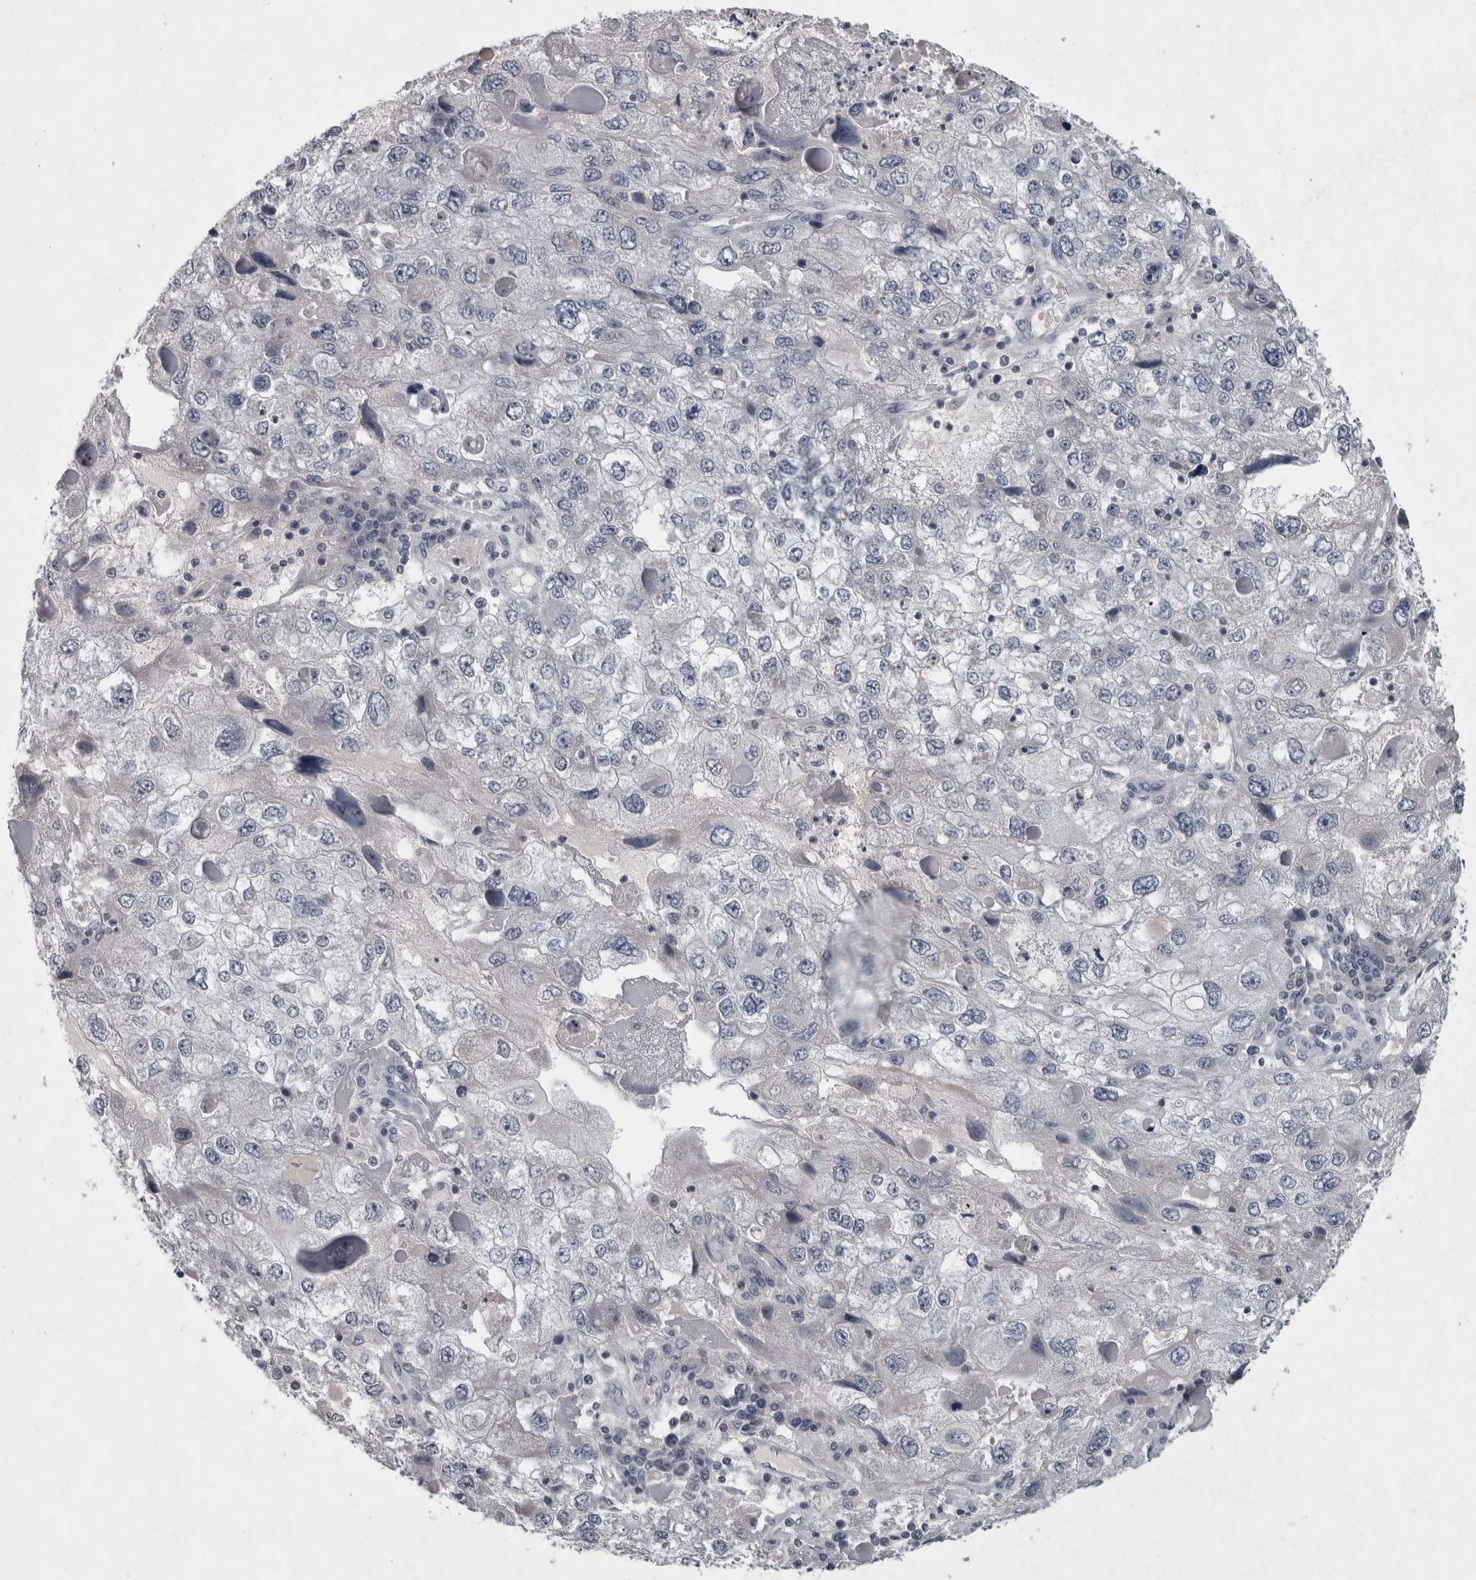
{"staining": {"intensity": "negative", "quantity": "none", "location": "none"}, "tissue": "endometrial cancer", "cell_type": "Tumor cells", "image_type": "cancer", "snomed": [{"axis": "morphology", "description": "Adenocarcinoma, NOS"}, {"axis": "topography", "description": "Endometrium"}], "caption": "This is a histopathology image of immunohistochemistry staining of endometrial cancer, which shows no expression in tumor cells.", "gene": "WNT7A", "patient": {"sex": "female", "age": 49}}